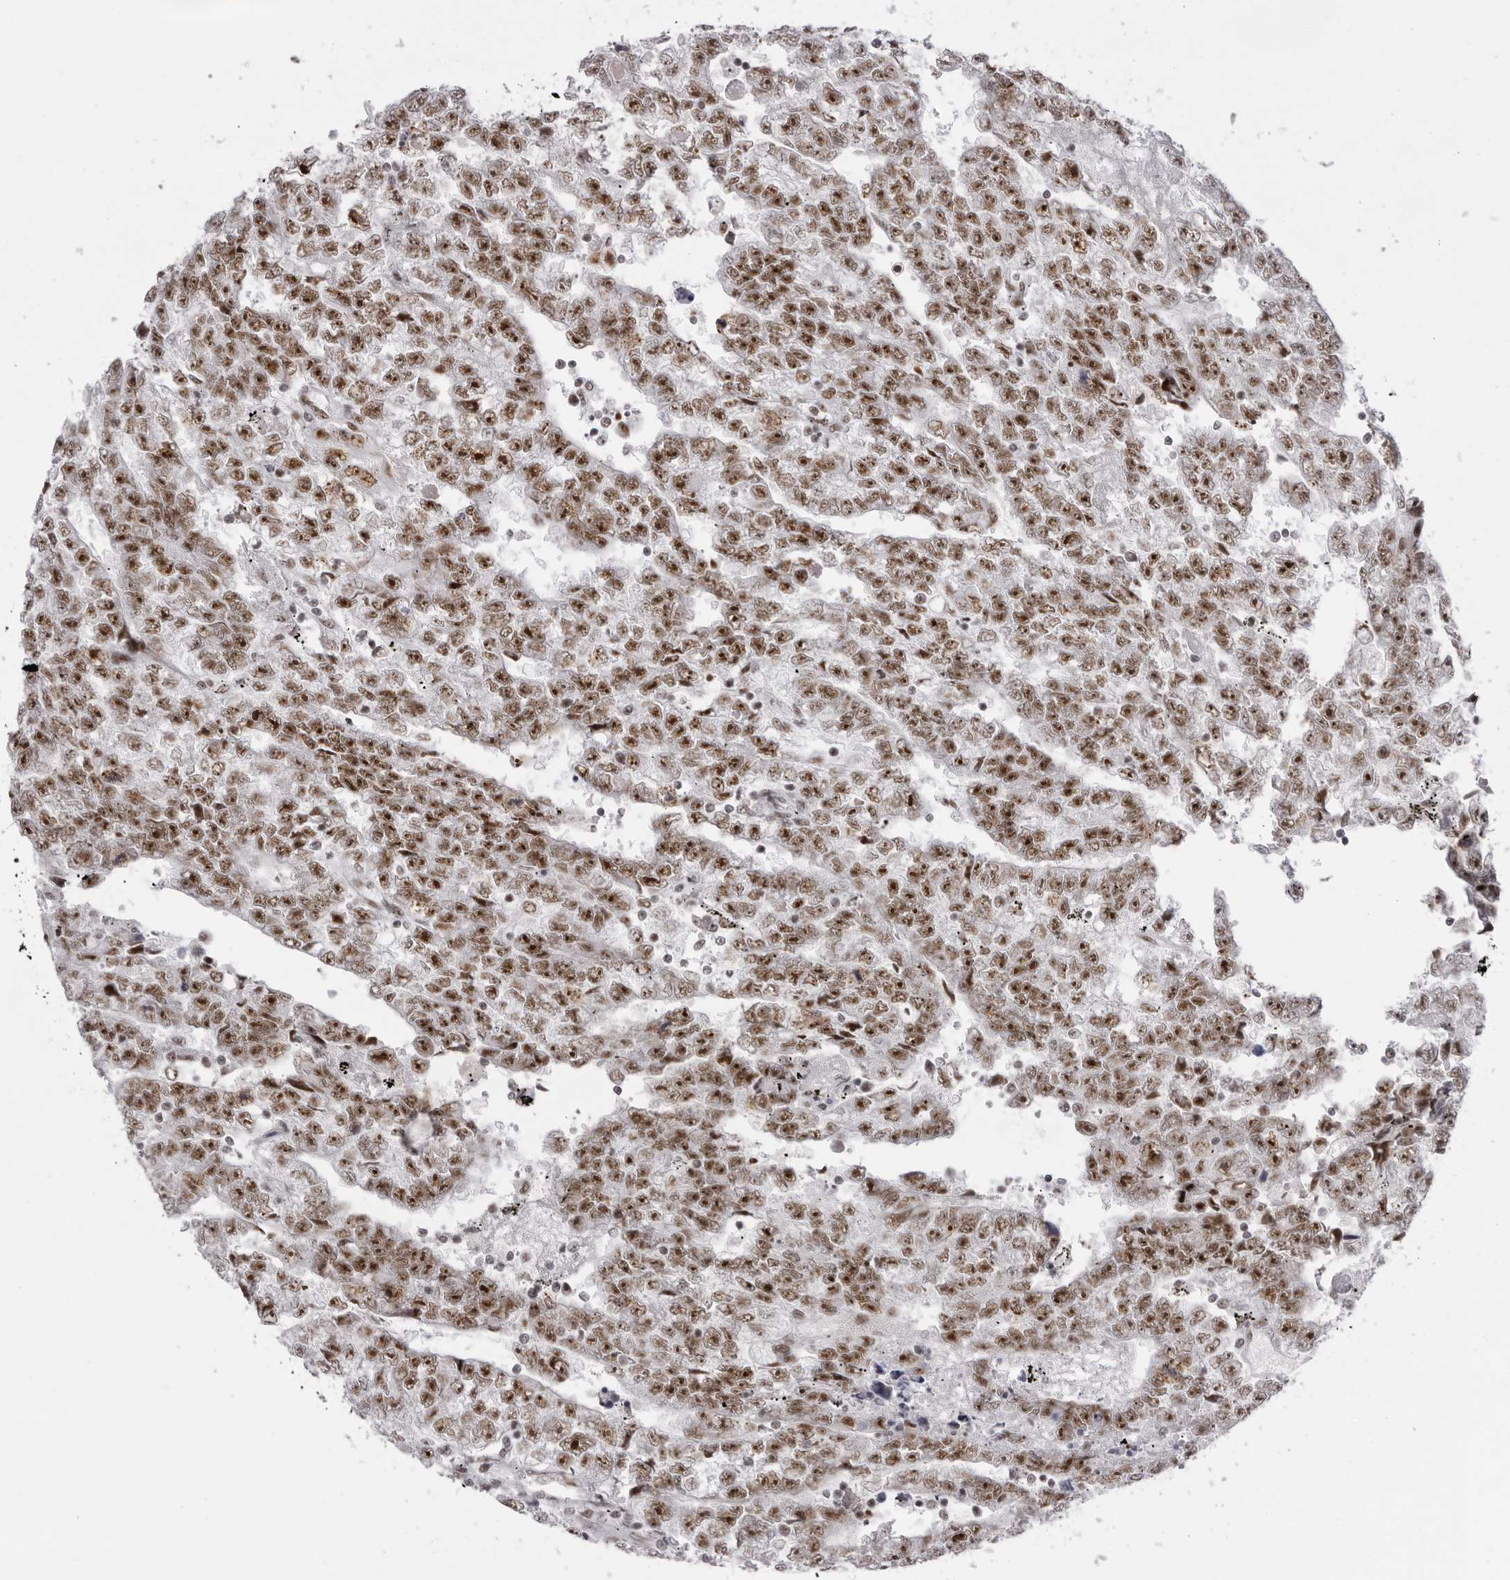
{"staining": {"intensity": "strong", "quantity": ">75%", "location": "nuclear"}, "tissue": "testis cancer", "cell_type": "Tumor cells", "image_type": "cancer", "snomed": [{"axis": "morphology", "description": "Carcinoma, Embryonal, NOS"}, {"axis": "topography", "description": "Testis"}], "caption": "Protein expression analysis of human testis cancer (embryonal carcinoma) reveals strong nuclear staining in approximately >75% of tumor cells. The staining was performed using DAB to visualize the protein expression in brown, while the nuclei were stained in blue with hematoxylin (Magnification: 20x).", "gene": "DHX9", "patient": {"sex": "male", "age": 25}}